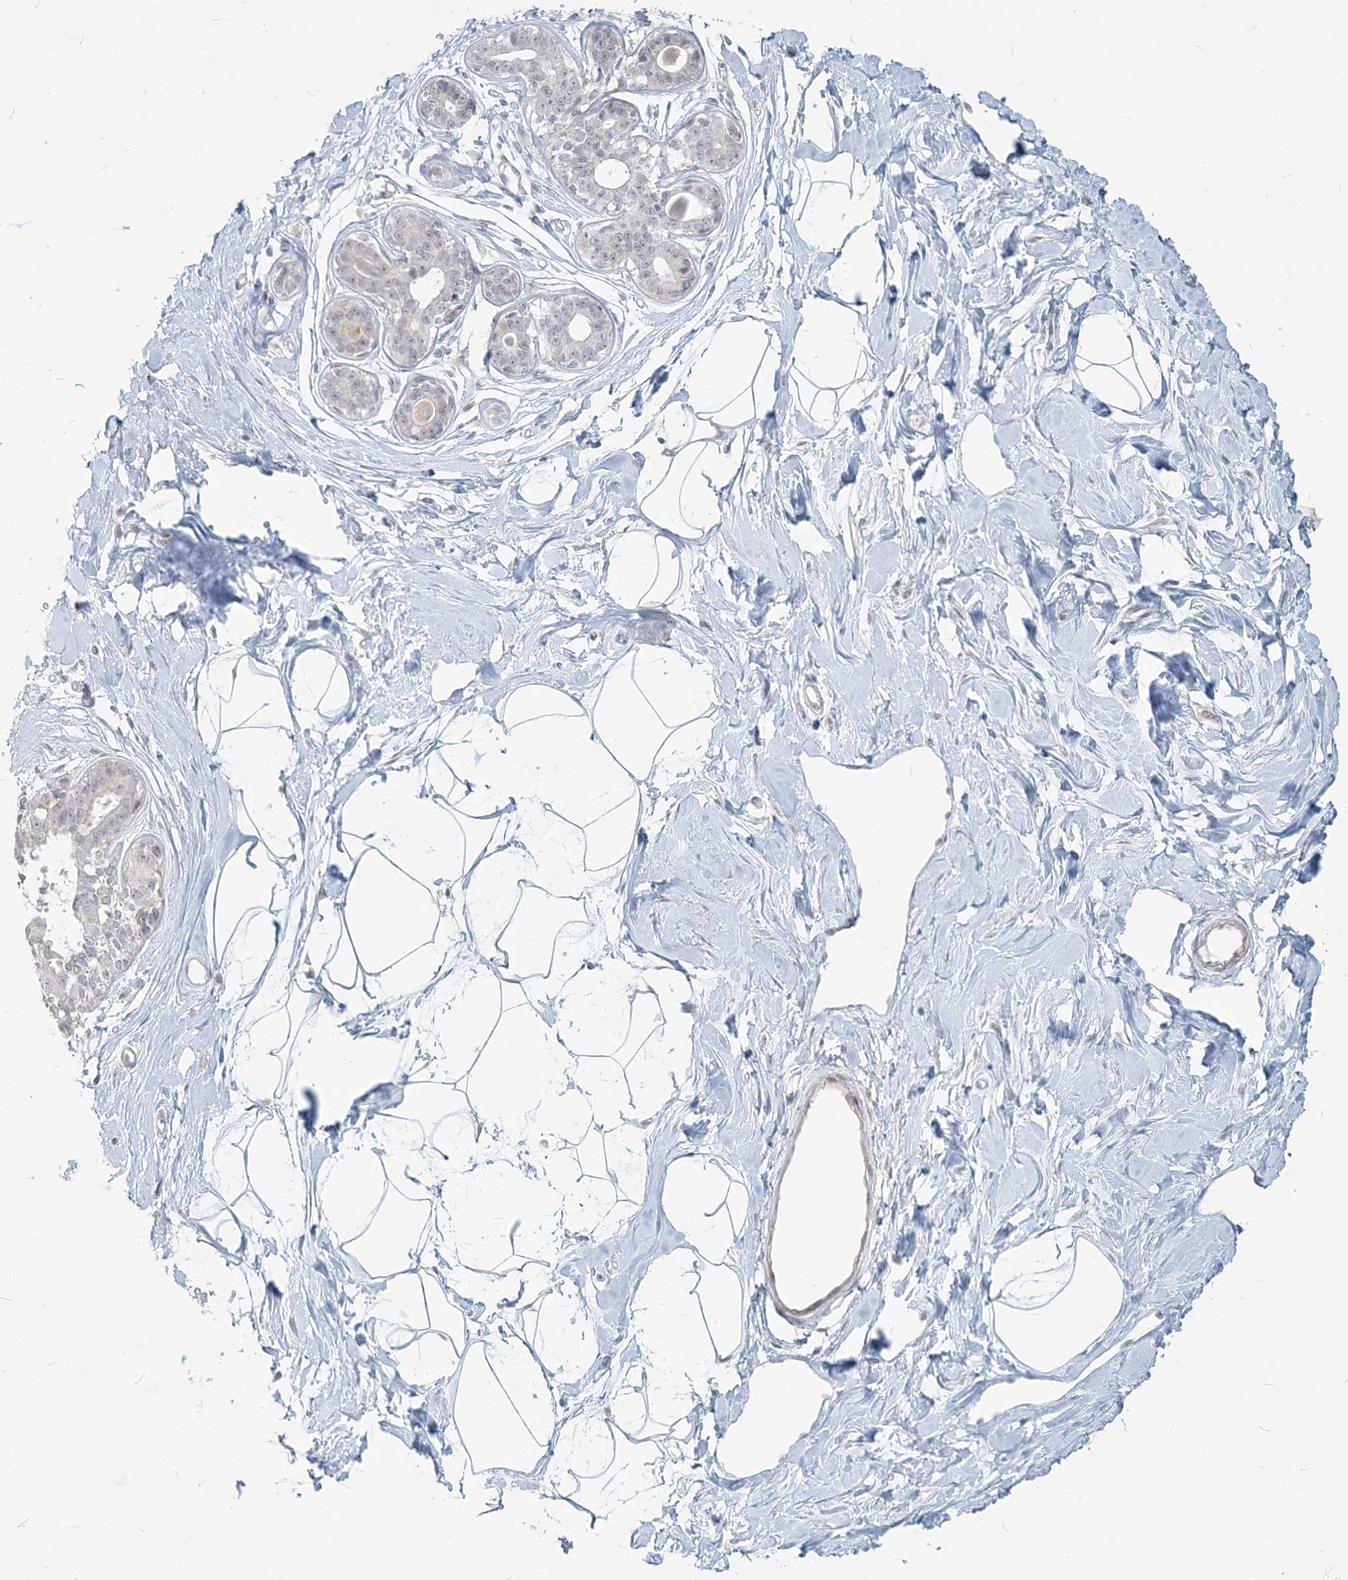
{"staining": {"intensity": "negative", "quantity": "none", "location": "none"}, "tissue": "breast", "cell_type": "Adipocytes", "image_type": "normal", "snomed": [{"axis": "morphology", "description": "Normal tissue, NOS"}, {"axis": "topography", "description": "Breast"}], "caption": "High power microscopy micrograph of an immunohistochemistry (IHC) photomicrograph of normal breast, revealing no significant positivity in adipocytes. The staining is performed using DAB (3,3'-diaminobenzidine) brown chromogen with nuclei counter-stained in using hematoxylin.", "gene": "SDAD1", "patient": {"sex": "female", "age": 45}}